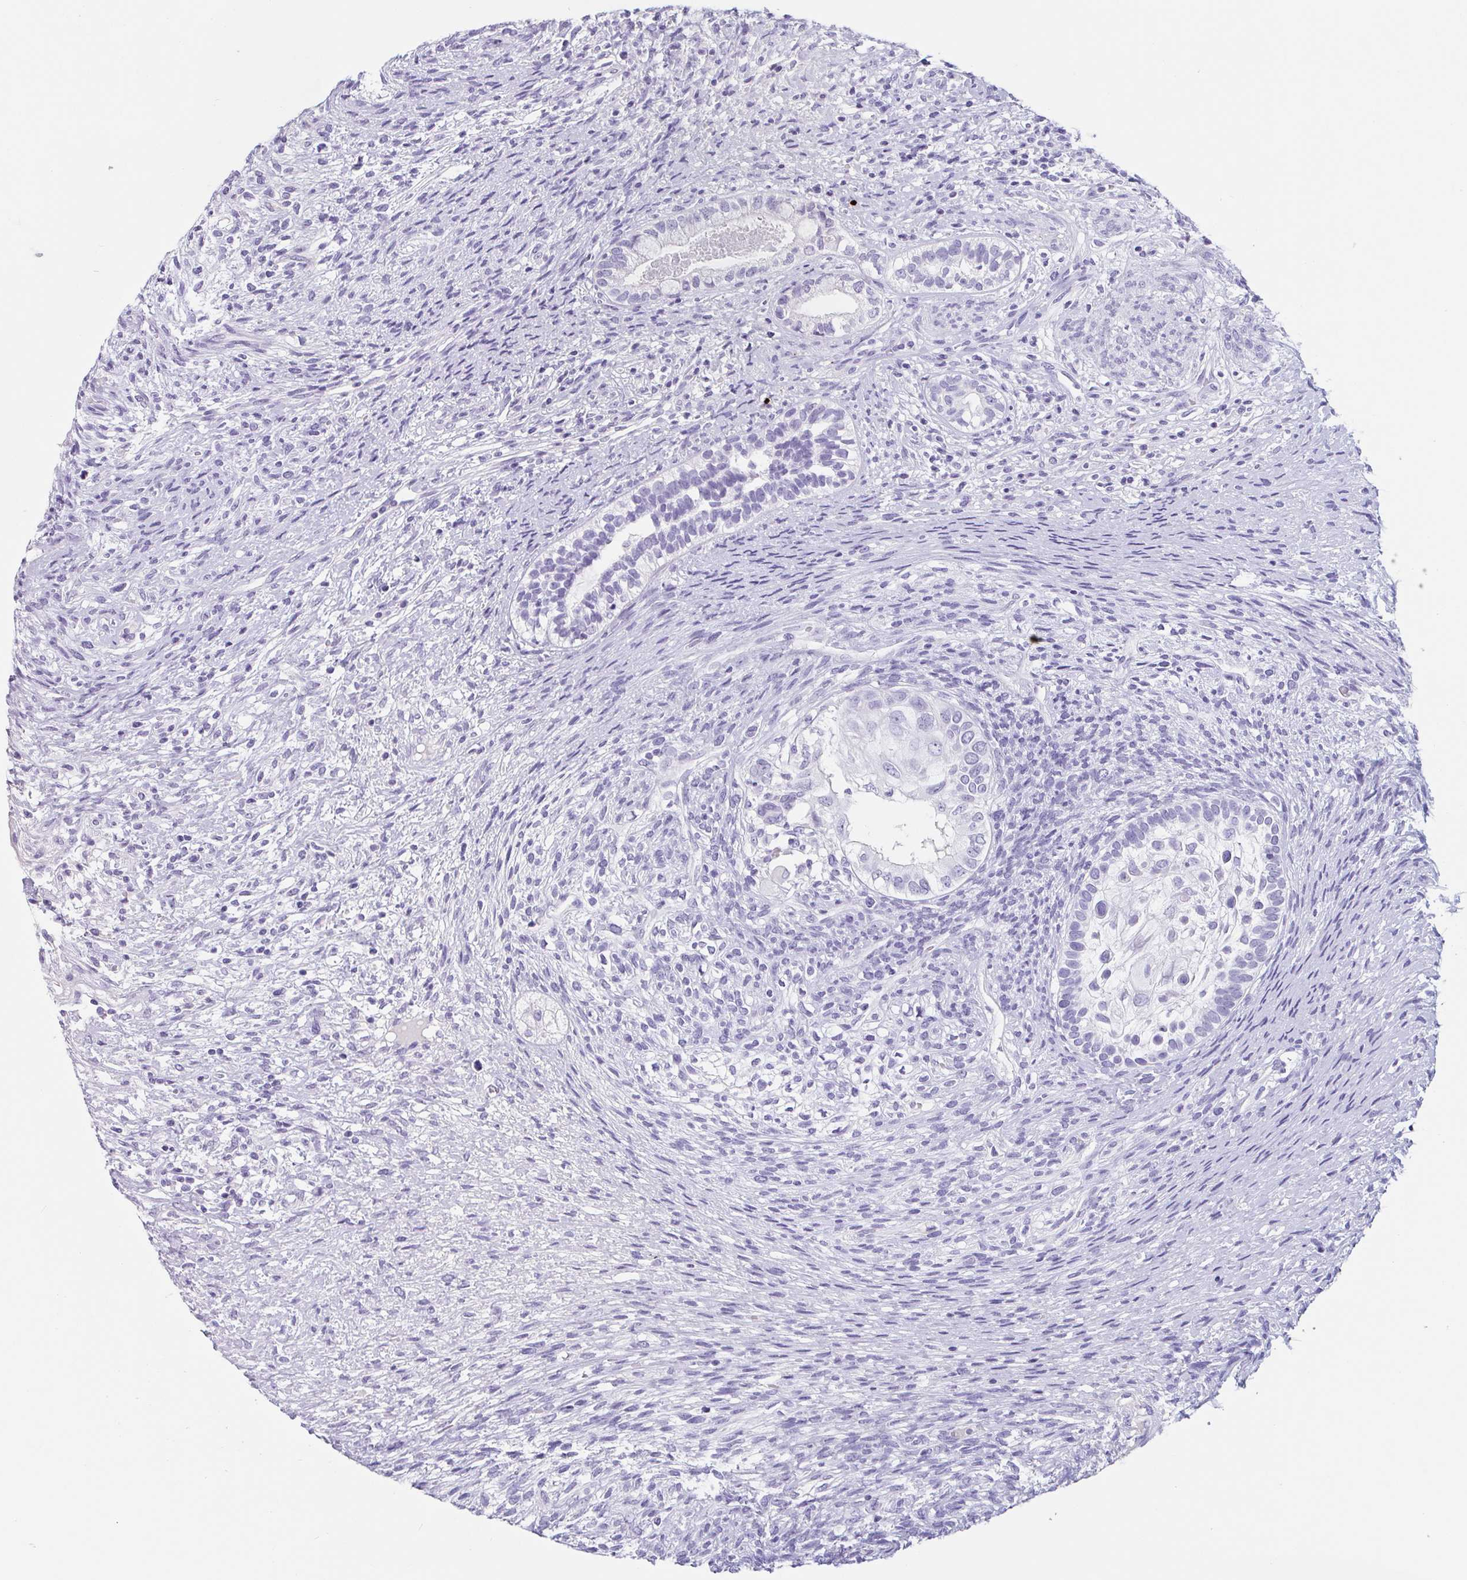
{"staining": {"intensity": "negative", "quantity": "none", "location": "none"}, "tissue": "testis cancer", "cell_type": "Tumor cells", "image_type": "cancer", "snomed": [{"axis": "morphology", "description": "Seminoma, NOS"}, {"axis": "morphology", "description": "Carcinoma, Embryonal, NOS"}, {"axis": "topography", "description": "Testis"}], "caption": "This is an IHC micrograph of testis cancer (seminoma). There is no expression in tumor cells.", "gene": "EMC4", "patient": {"sex": "male", "age": 41}}